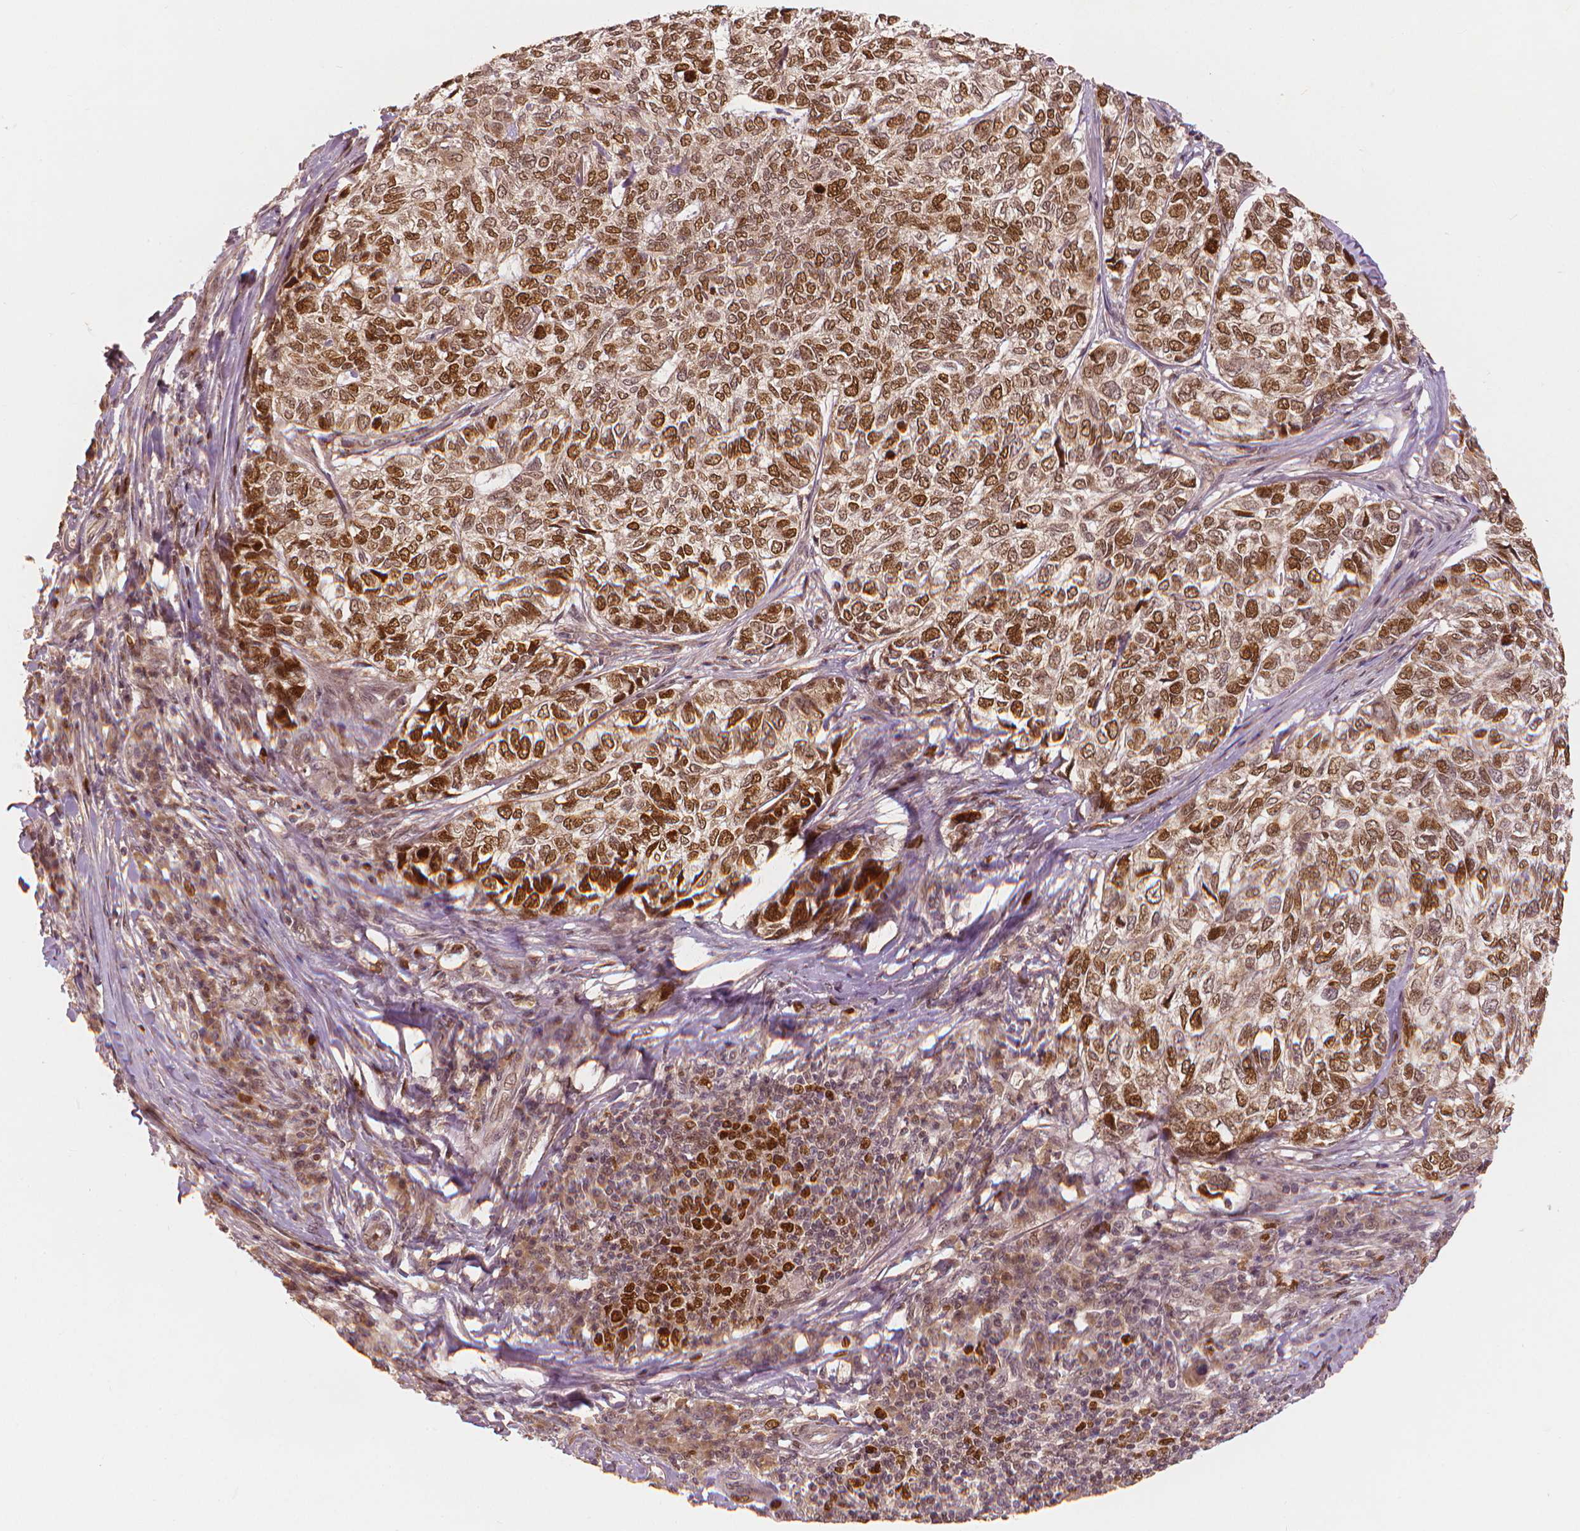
{"staining": {"intensity": "moderate", "quantity": ">75%", "location": "nuclear"}, "tissue": "skin cancer", "cell_type": "Tumor cells", "image_type": "cancer", "snomed": [{"axis": "morphology", "description": "Basal cell carcinoma"}, {"axis": "topography", "description": "Skin"}], "caption": "Basal cell carcinoma (skin) stained with a protein marker reveals moderate staining in tumor cells.", "gene": "NSD2", "patient": {"sex": "female", "age": 65}}